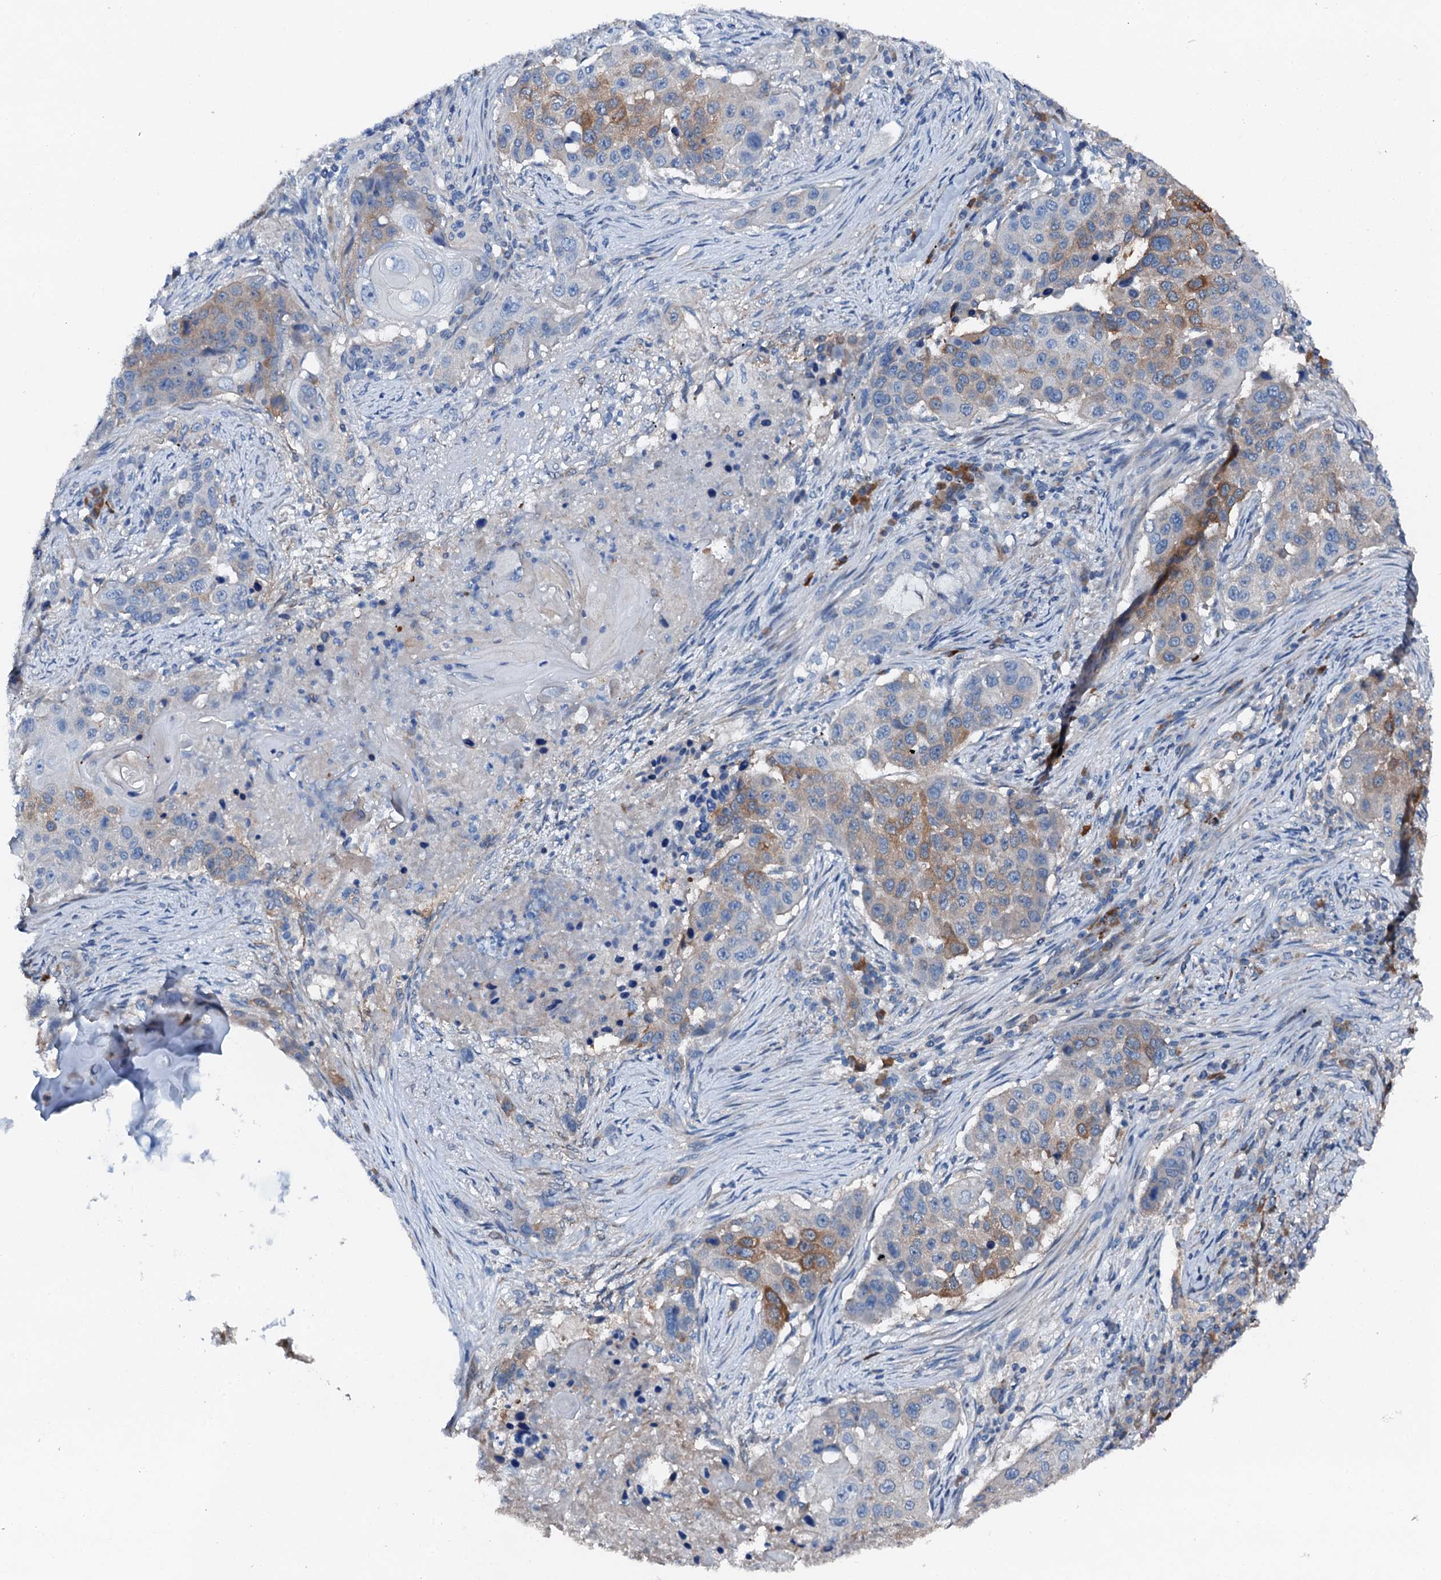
{"staining": {"intensity": "moderate", "quantity": "25%-75%", "location": "cytoplasmic/membranous"}, "tissue": "lung cancer", "cell_type": "Tumor cells", "image_type": "cancer", "snomed": [{"axis": "morphology", "description": "Squamous cell carcinoma, NOS"}, {"axis": "topography", "description": "Lung"}], "caption": "Protein expression analysis of squamous cell carcinoma (lung) exhibits moderate cytoplasmic/membranous expression in about 25%-75% of tumor cells. (DAB (3,3'-diaminobenzidine) IHC, brown staining for protein, blue staining for nuclei).", "gene": "GFOD2", "patient": {"sex": "female", "age": 63}}